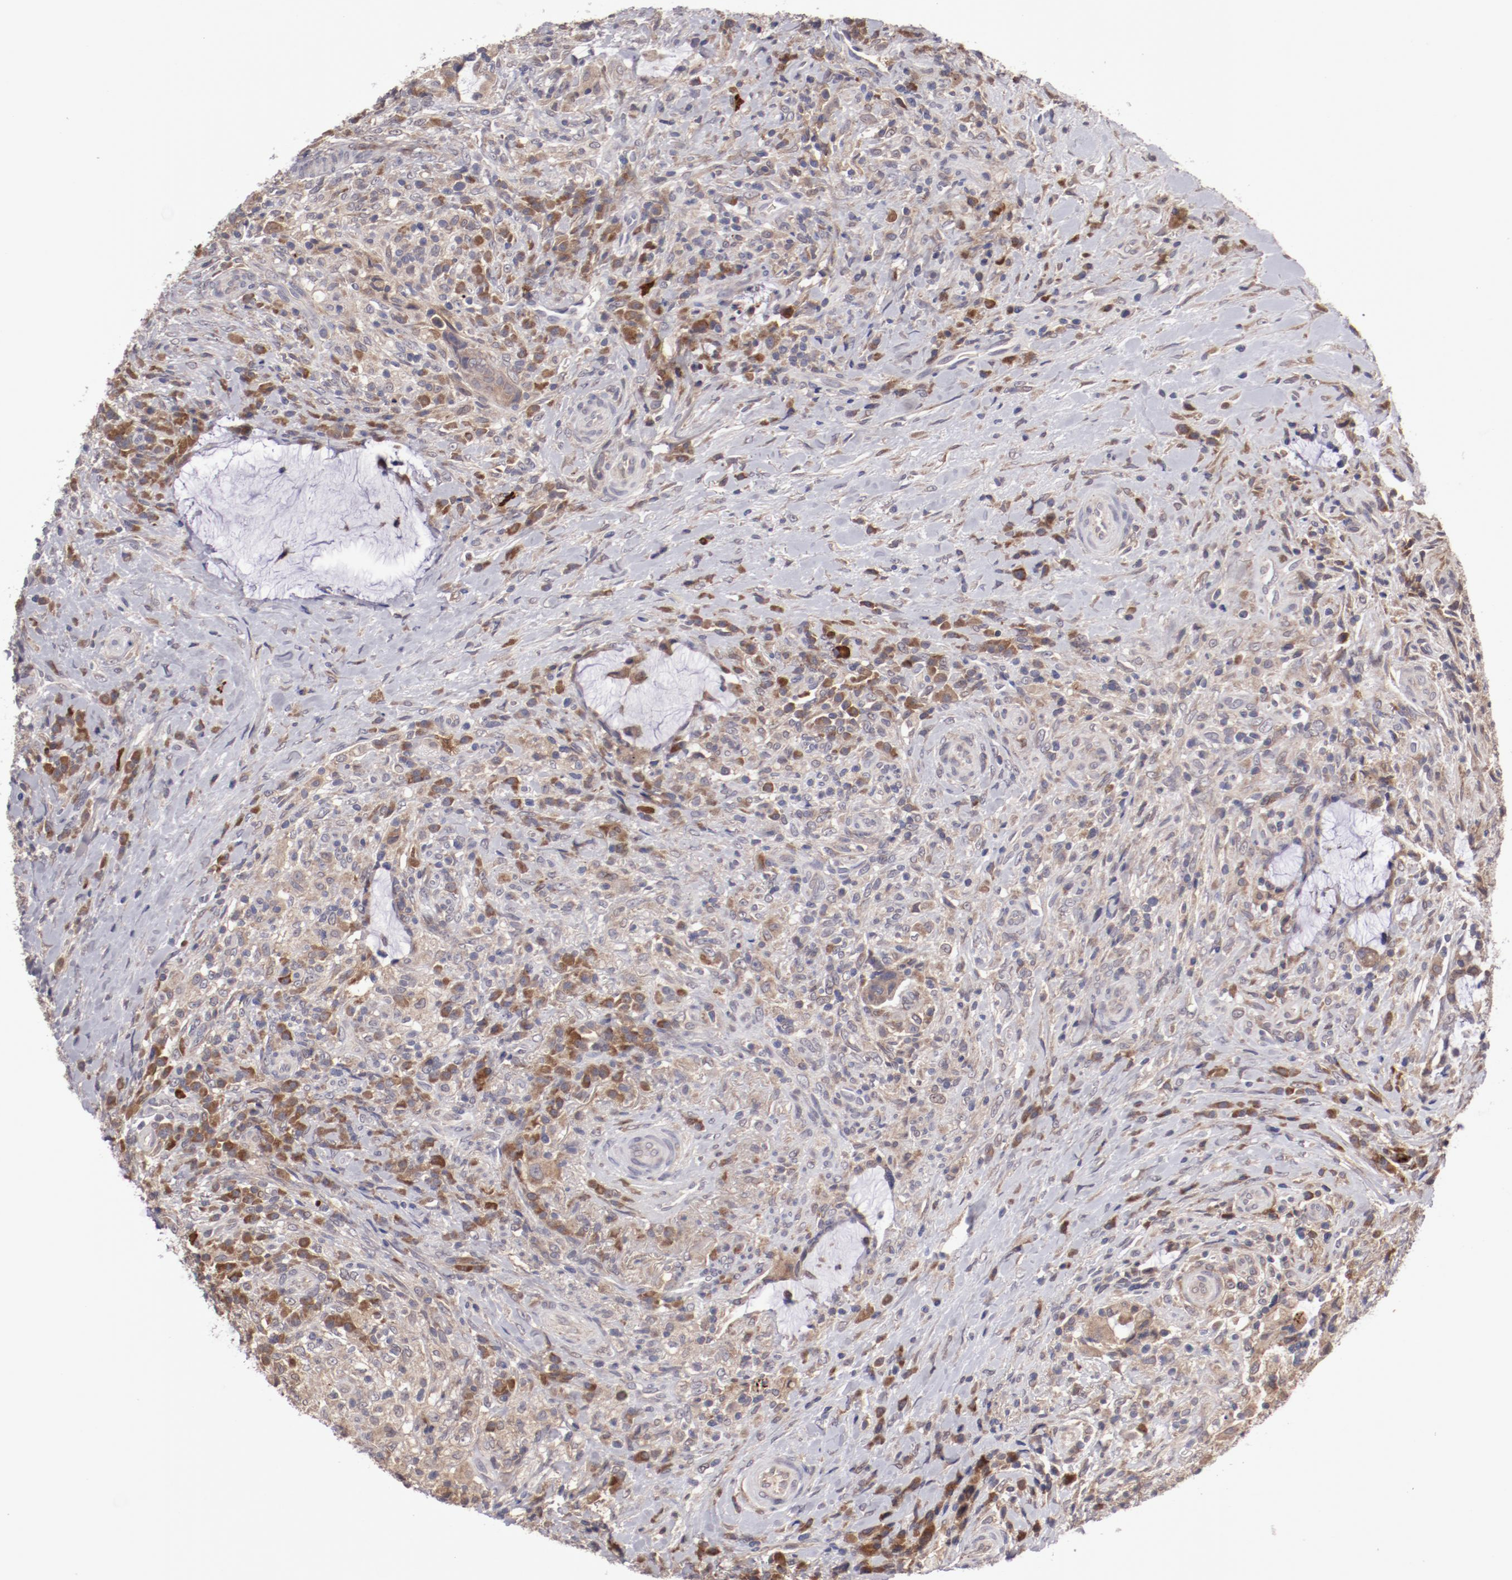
{"staining": {"intensity": "weak", "quantity": ">75%", "location": "cytoplasmic/membranous"}, "tissue": "colorectal cancer", "cell_type": "Tumor cells", "image_type": "cancer", "snomed": [{"axis": "morphology", "description": "Adenocarcinoma, NOS"}, {"axis": "topography", "description": "Rectum"}], "caption": "DAB (3,3'-diaminobenzidine) immunohistochemical staining of adenocarcinoma (colorectal) shows weak cytoplasmic/membranous protein expression in approximately >75% of tumor cells. The staining is performed using DAB (3,3'-diaminobenzidine) brown chromogen to label protein expression. The nuclei are counter-stained blue using hematoxylin.", "gene": "IL12A", "patient": {"sex": "female", "age": 71}}